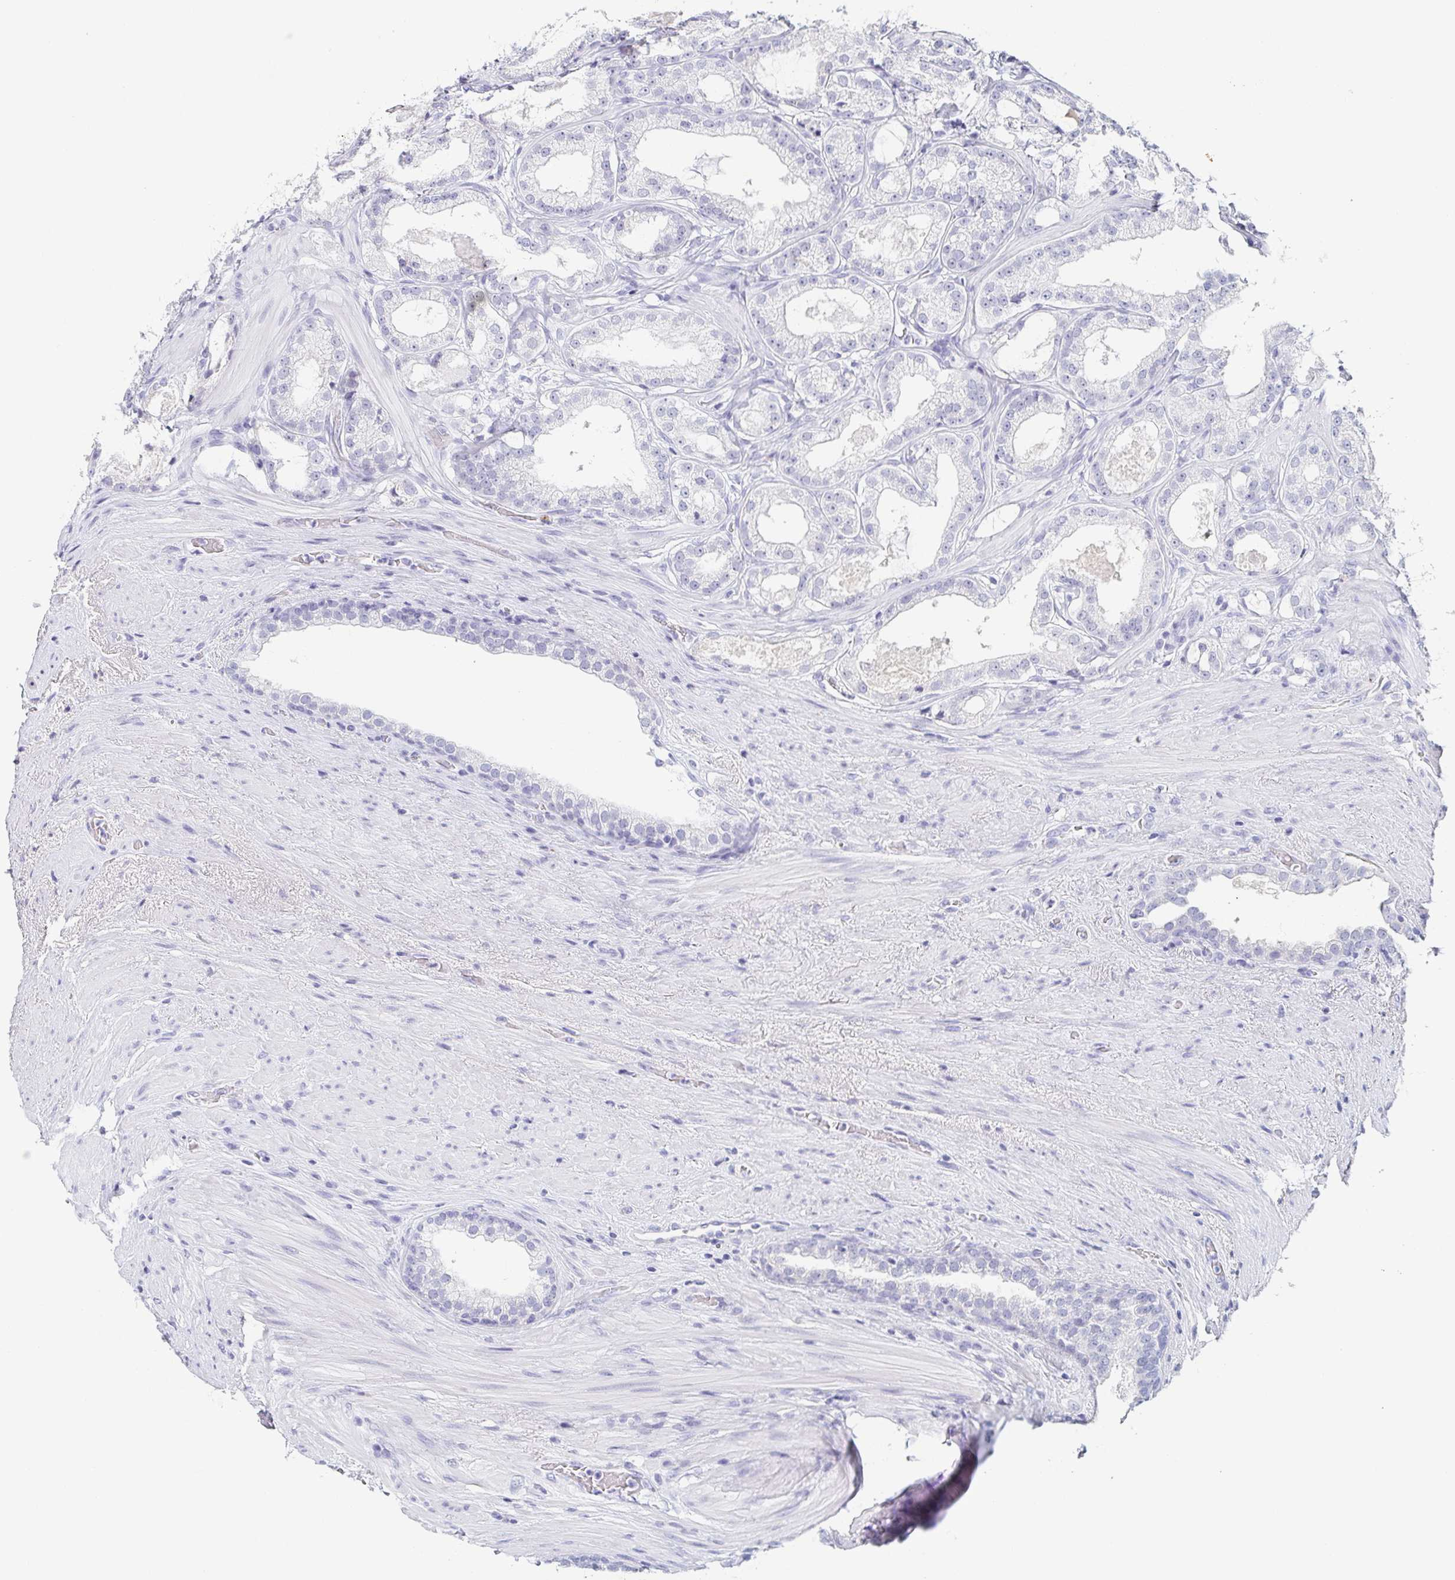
{"staining": {"intensity": "negative", "quantity": "none", "location": "none"}, "tissue": "prostate cancer", "cell_type": "Tumor cells", "image_type": "cancer", "snomed": [{"axis": "morphology", "description": "Adenocarcinoma, High grade"}, {"axis": "topography", "description": "Prostate"}], "caption": "A histopathology image of human prostate cancer is negative for staining in tumor cells.", "gene": "ITLN1", "patient": {"sex": "male", "age": 65}}